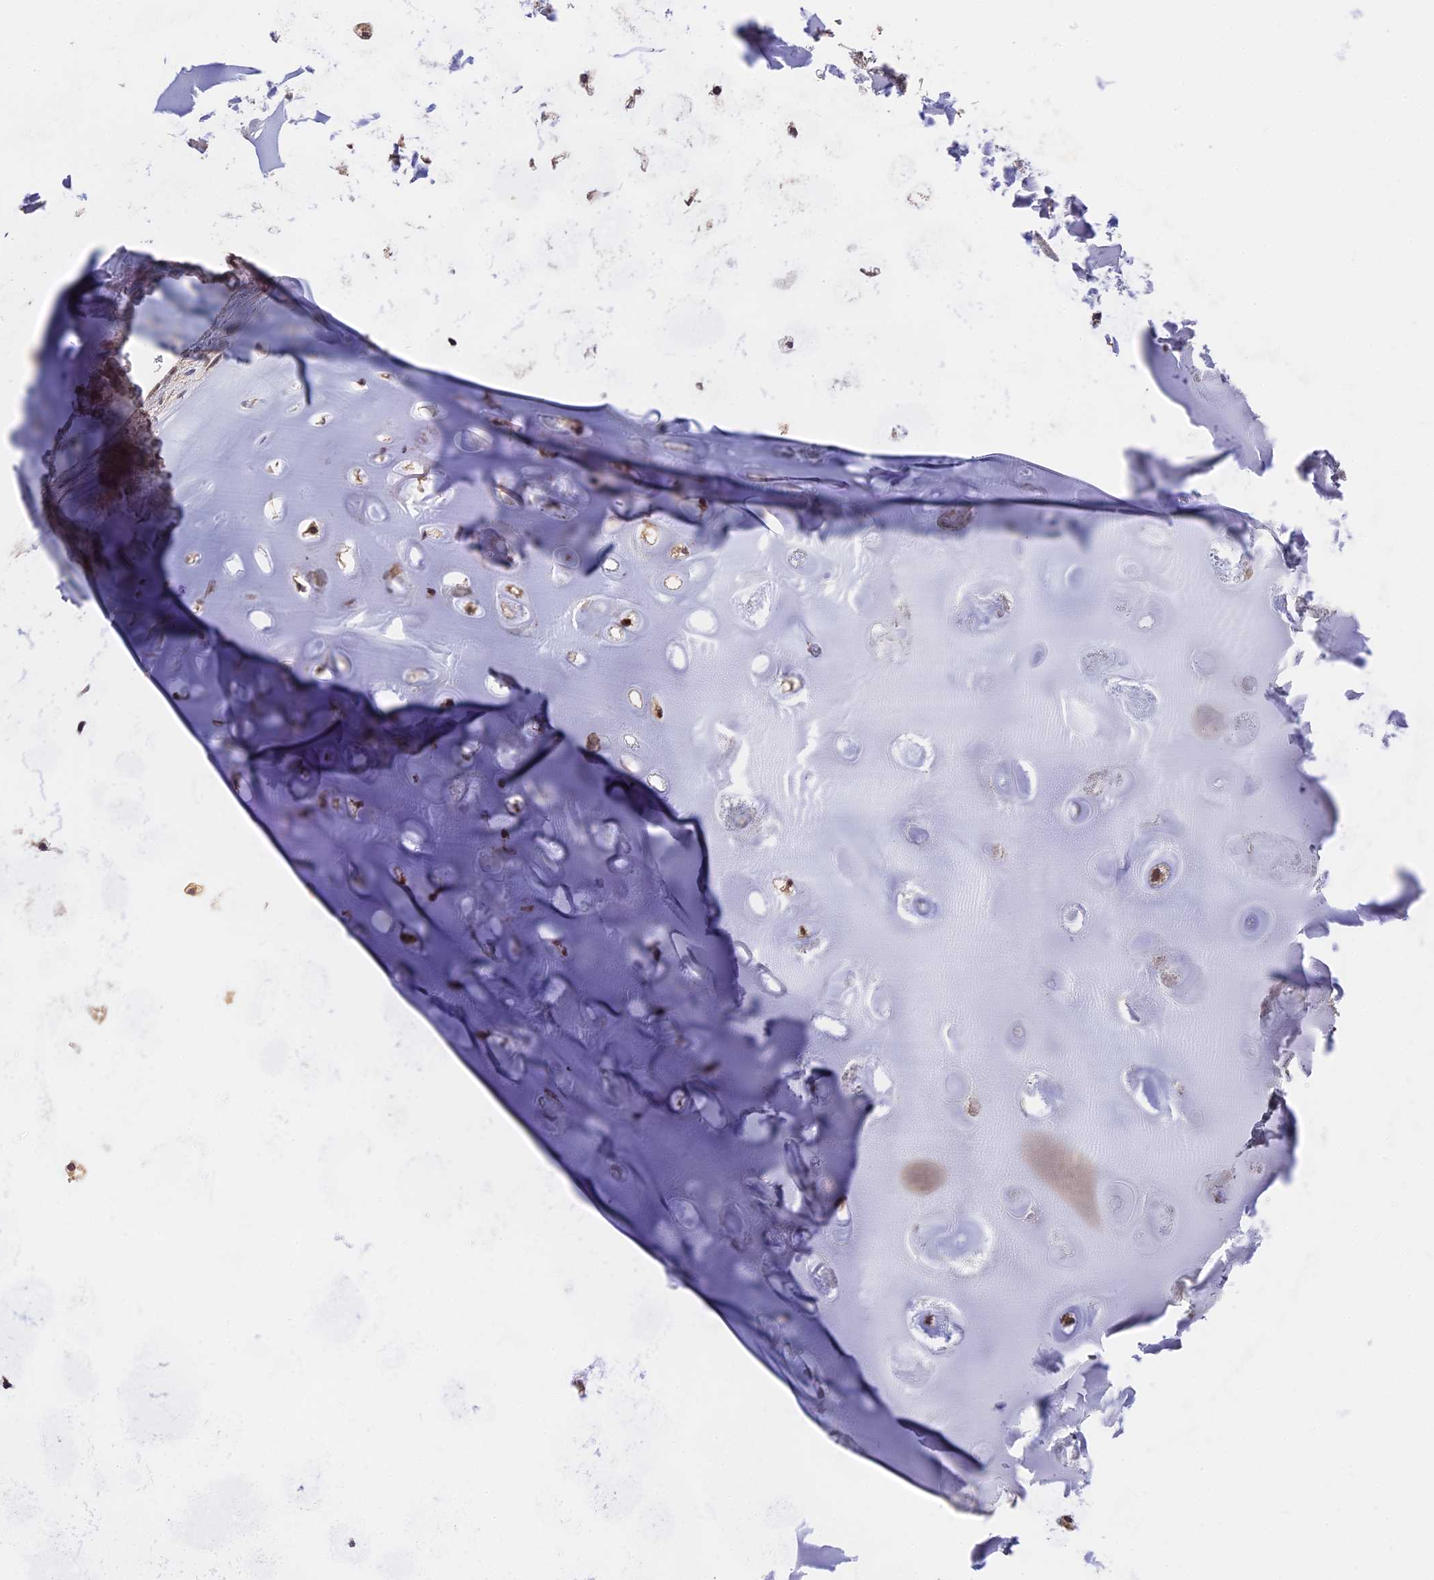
{"staining": {"intensity": "negative", "quantity": "none", "location": "none"}, "tissue": "adipose tissue", "cell_type": "Adipocytes", "image_type": "normal", "snomed": [{"axis": "morphology", "description": "Normal tissue, NOS"}, {"axis": "topography", "description": "Lymph node"}, {"axis": "topography", "description": "Cartilage tissue"}, {"axis": "topography", "description": "Bronchus"}], "caption": "DAB (3,3'-diaminobenzidine) immunohistochemical staining of normal adipose tissue demonstrates no significant positivity in adipocytes. (DAB (3,3'-diaminobenzidine) IHC, high magnification).", "gene": "ZCCHC2", "patient": {"sex": "male", "age": 63}}